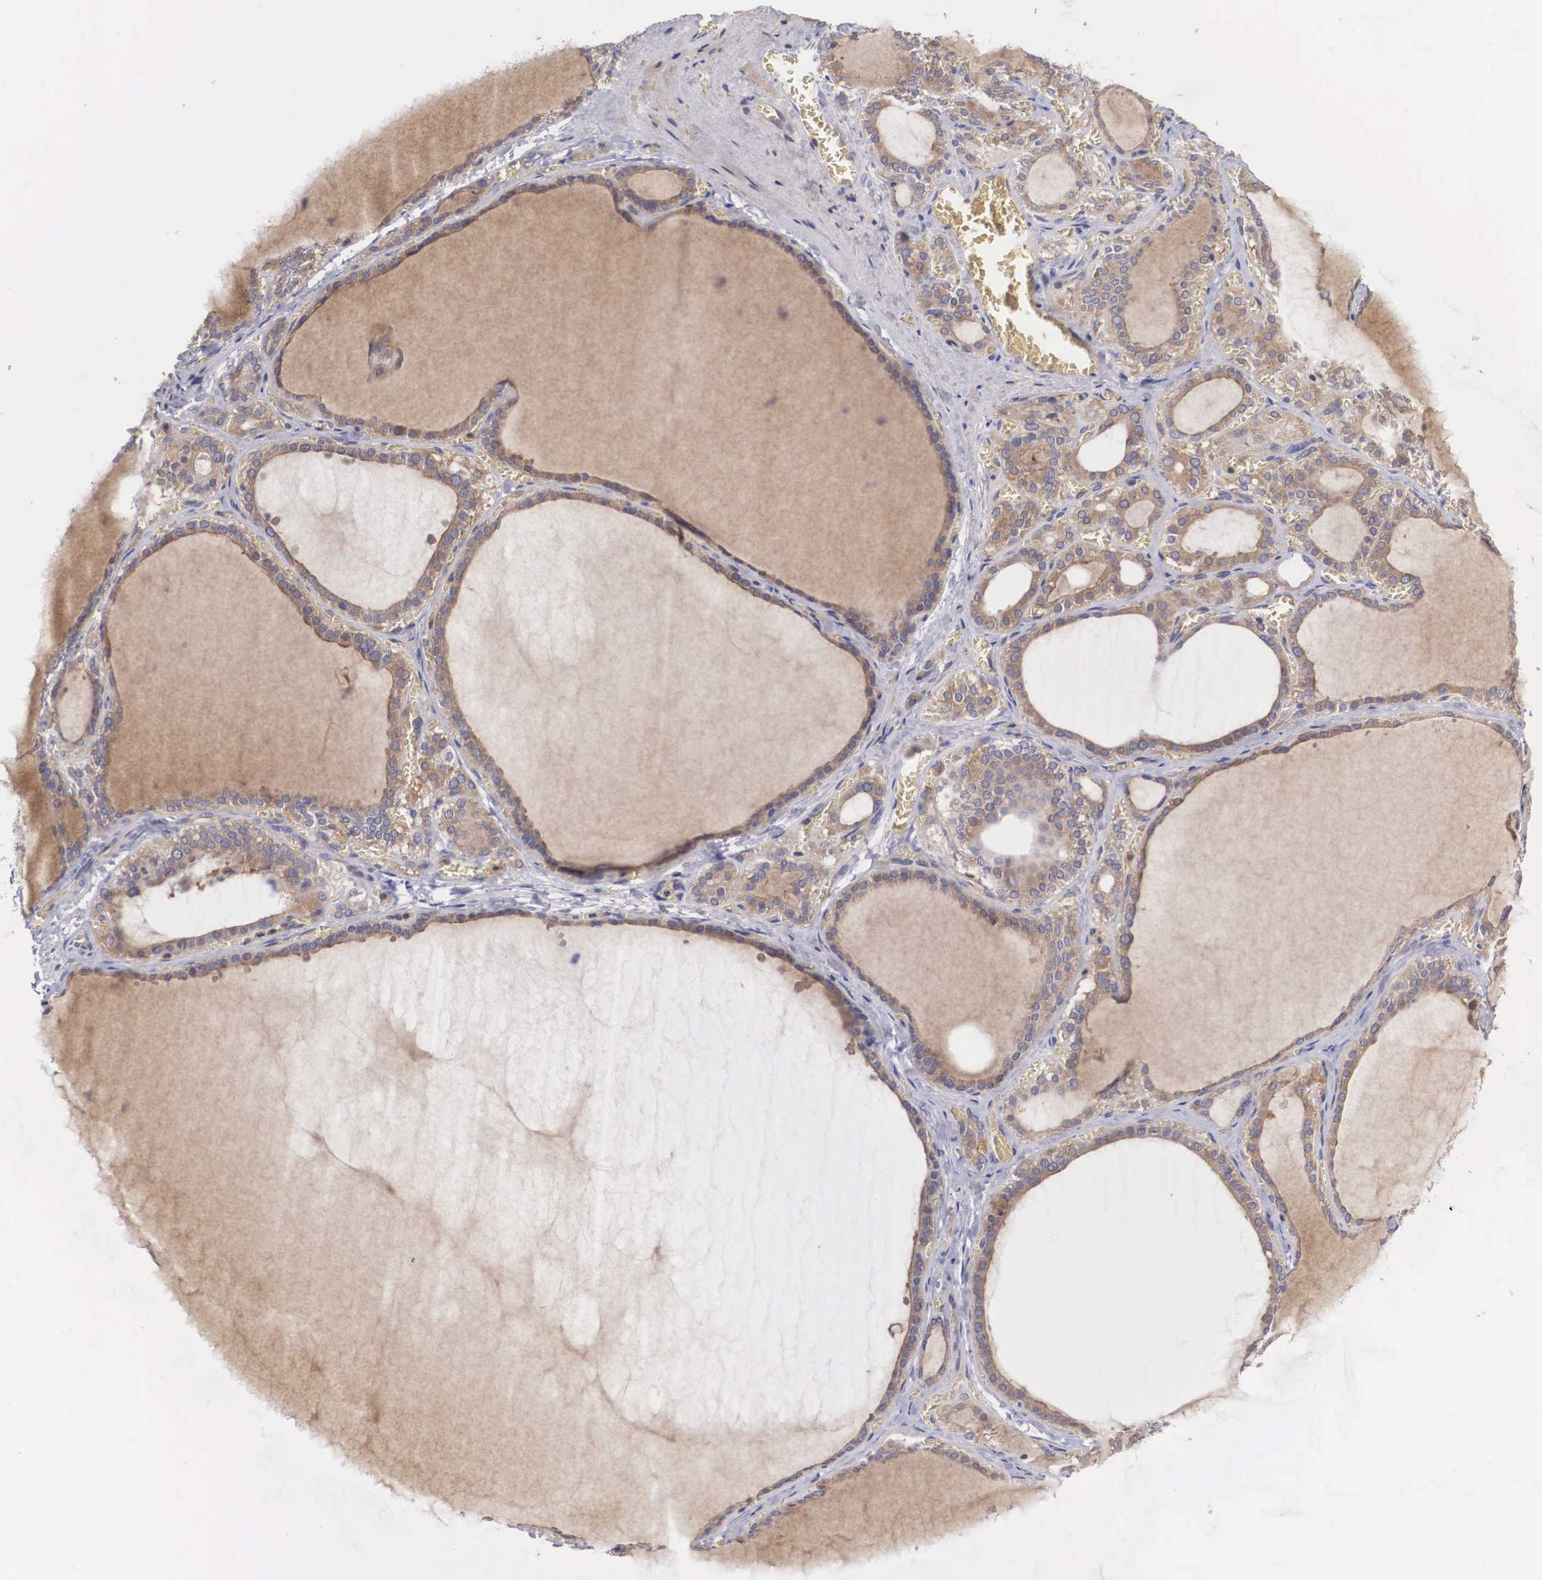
{"staining": {"intensity": "moderate", "quantity": ">75%", "location": "cytoplasmic/membranous"}, "tissue": "thyroid gland", "cell_type": "Glandular cells", "image_type": "normal", "snomed": [{"axis": "morphology", "description": "Normal tissue, NOS"}, {"axis": "topography", "description": "Thyroid gland"}], "caption": "An immunohistochemistry (IHC) photomicrograph of benign tissue is shown. Protein staining in brown labels moderate cytoplasmic/membranous positivity in thyroid gland within glandular cells. (Stains: DAB (3,3'-diaminobenzidine) in brown, nuclei in blue, Microscopy: brightfield microscopy at high magnification).", "gene": "GRIPAP1", "patient": {"sex": "female", "age": 55}}